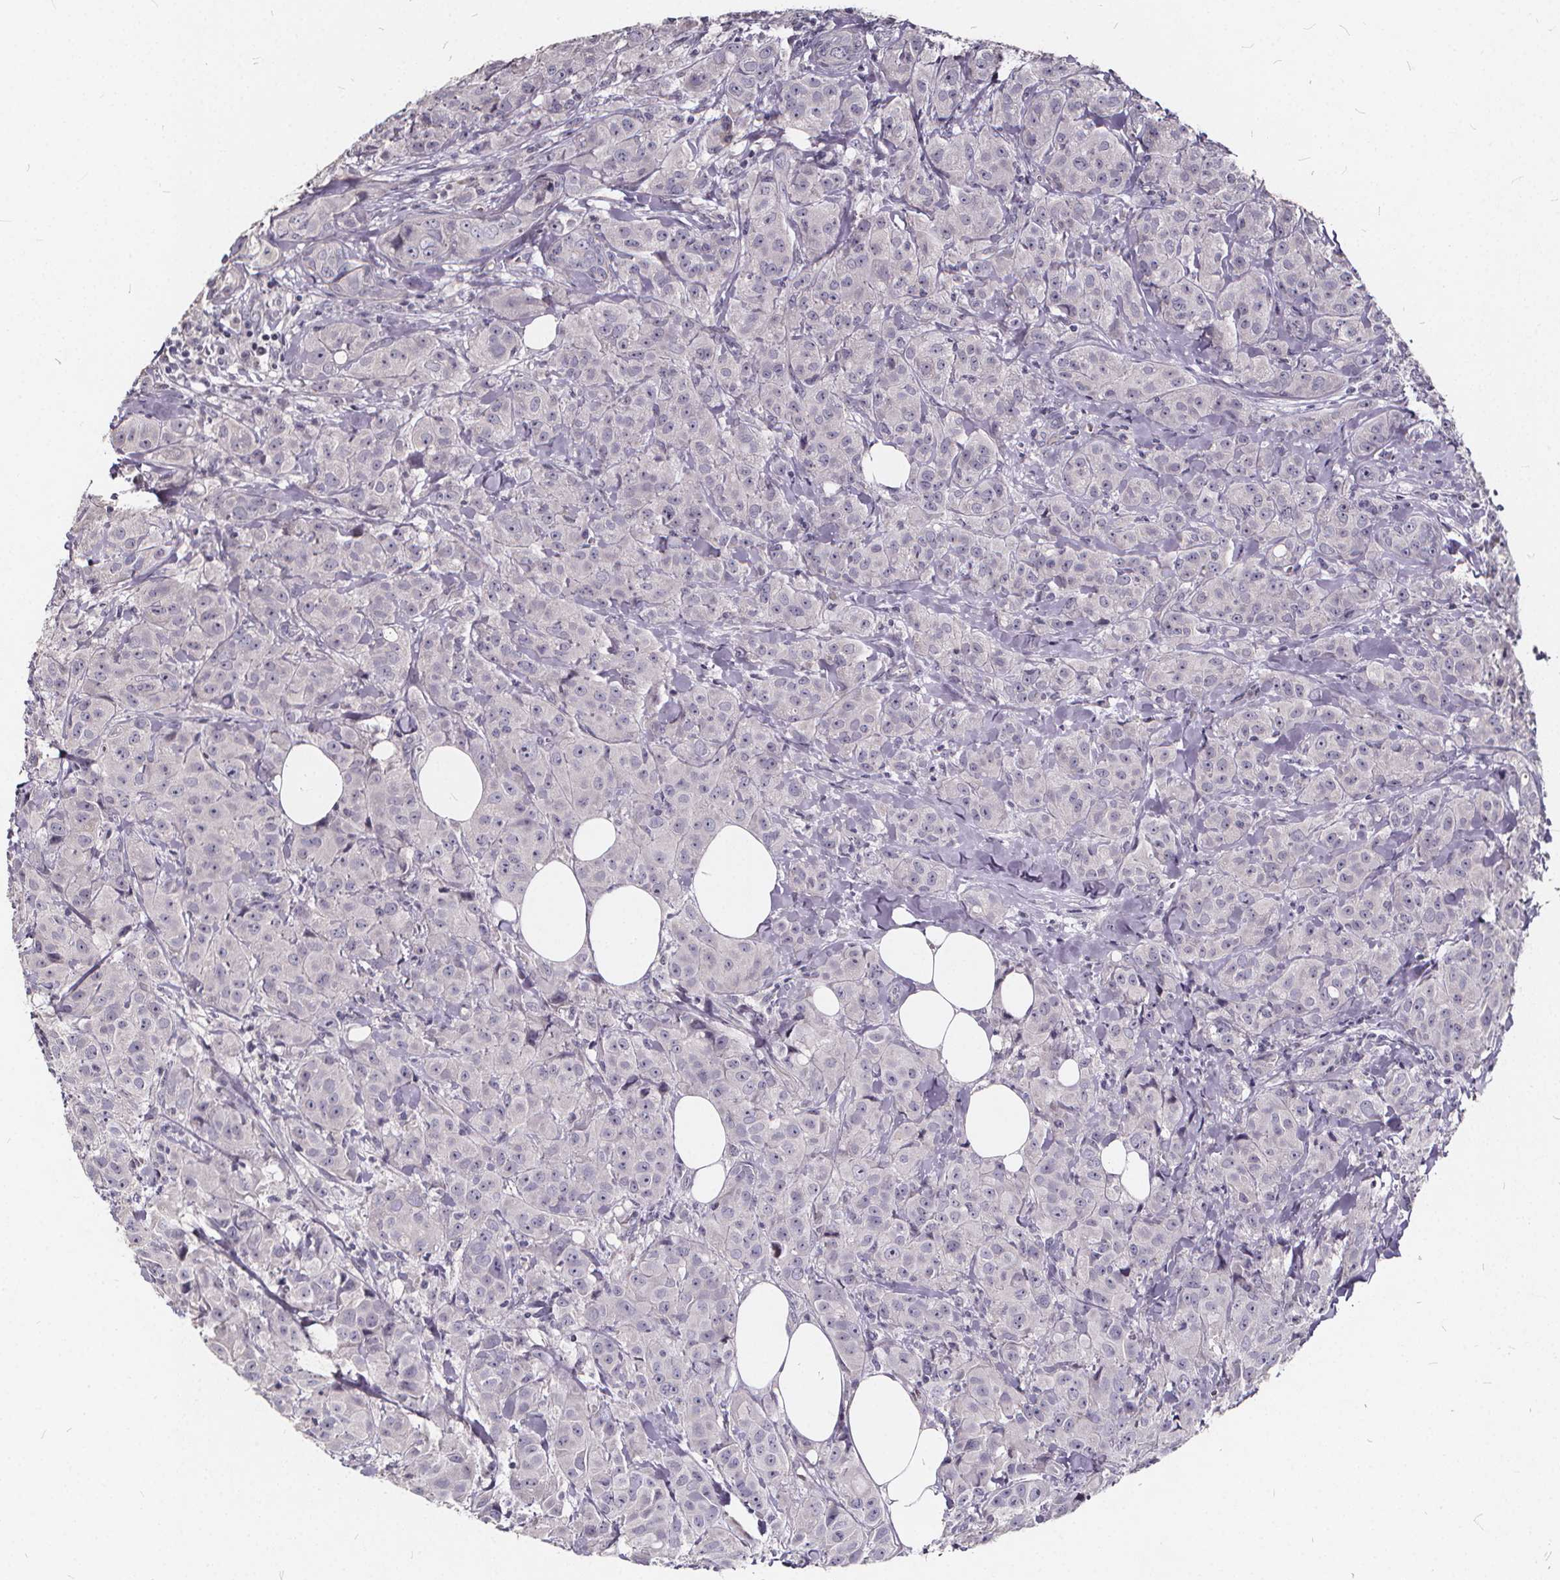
{"staining": {"intensity": "negative", "quantity": "none", "location": "none"}, "tissue": "breast cancer", "cell_type": "Tumor cells", "image_type": "cancer", "snomed": [{"axis": "morphology", "description": "Duct carcinoma"}, {"axis": "topography", "description": "Breast"}], "caption": "The image reveals no significant positivity in tumor cells of breast cancer (intraductal carcinoma).", "gene": "TSPAN14", "patient": {"sex": "female", "age": 43}}